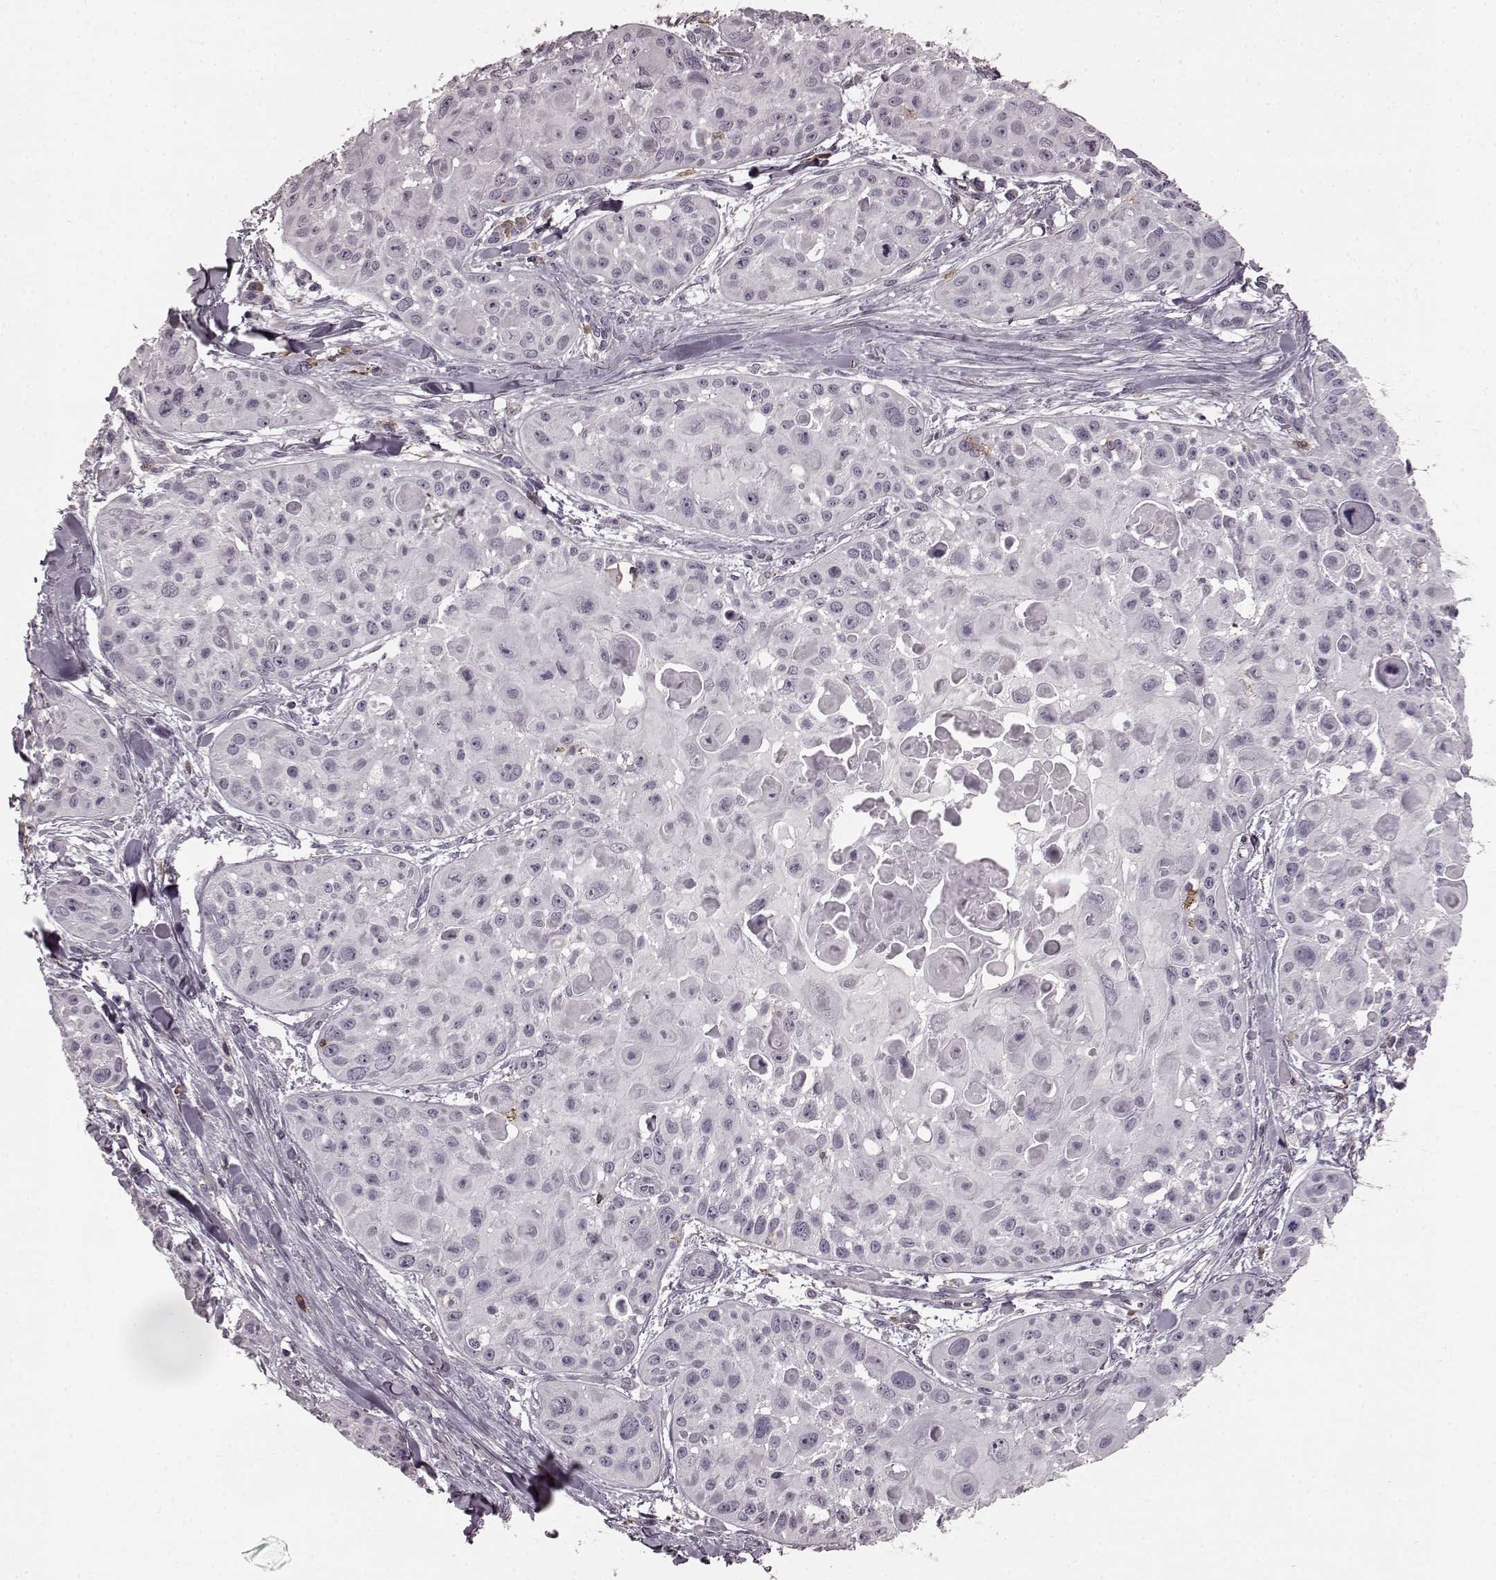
{"staining": {"intensity": "negative", "quantity": "none", "location": "none"}, "tissue": "skin cancer", "cell_type": "Tumor cells", "image_type": "cancer", "snomed": [{"axis": "morphology", "description": "Squamous cell carcinoma, NOS"}, {"axis": "topography", "description": "Skin"}, {"axis": "topography", "description": "Anal"}], "caption": "Immunohistochemical staining of human skin cancer (squamous cell carcinoma) displays no significant staining in tumor cells. The staining was performed using DAB (3,3'-diaminobenzidine) to visualize the protein expression in brown, while the nuclei were stained in blue with hematoxylin (Magnification: 20x).", "gene": "CD28", "patient": {"sex": "female", "age": 75}}